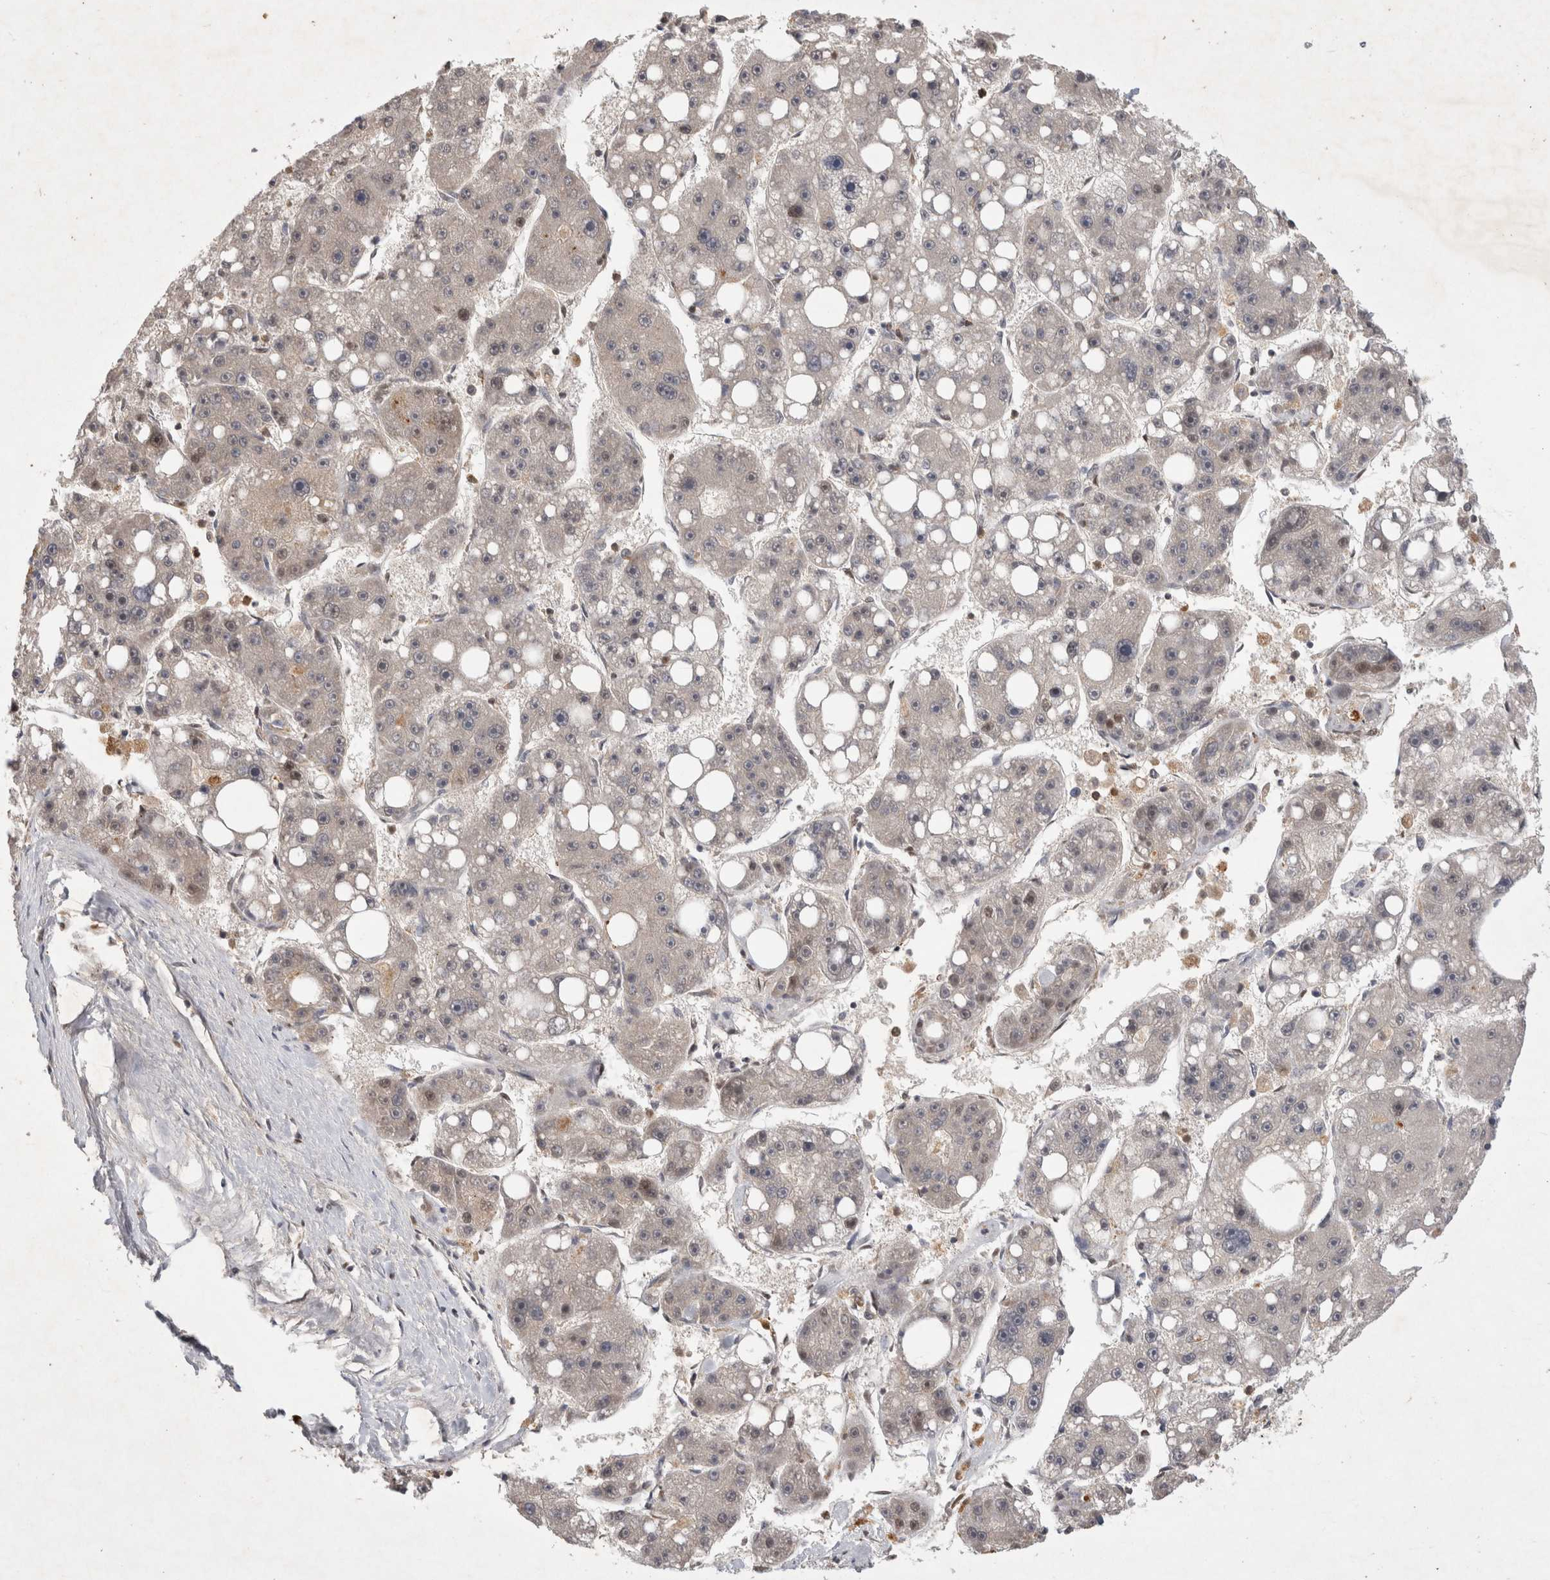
{"staining": {"intensity": "negative", "quantity": "none", "location": "none"}, "tissue": "liver cancer", "cell_type": "Tumor cells", "image_type": "cancer", "snomed": [{"axis": "morphology", "description": "Carcinoma, Hepatocellular, NOS"}, {"axis": "topography", "description": "Liver"}], "caption": "Immunohistochemical staining of human hepatocellular carcinoma (liver) exhibits no significant expression in tumor cells. The staining was performed using DAB to visualize the protein expression in brown, while the nuclei were stained in blue with hematoxylin (Magnification: 20x).", "gene": "XRCC5", "patient": {"sex": "female", "age": 61}}